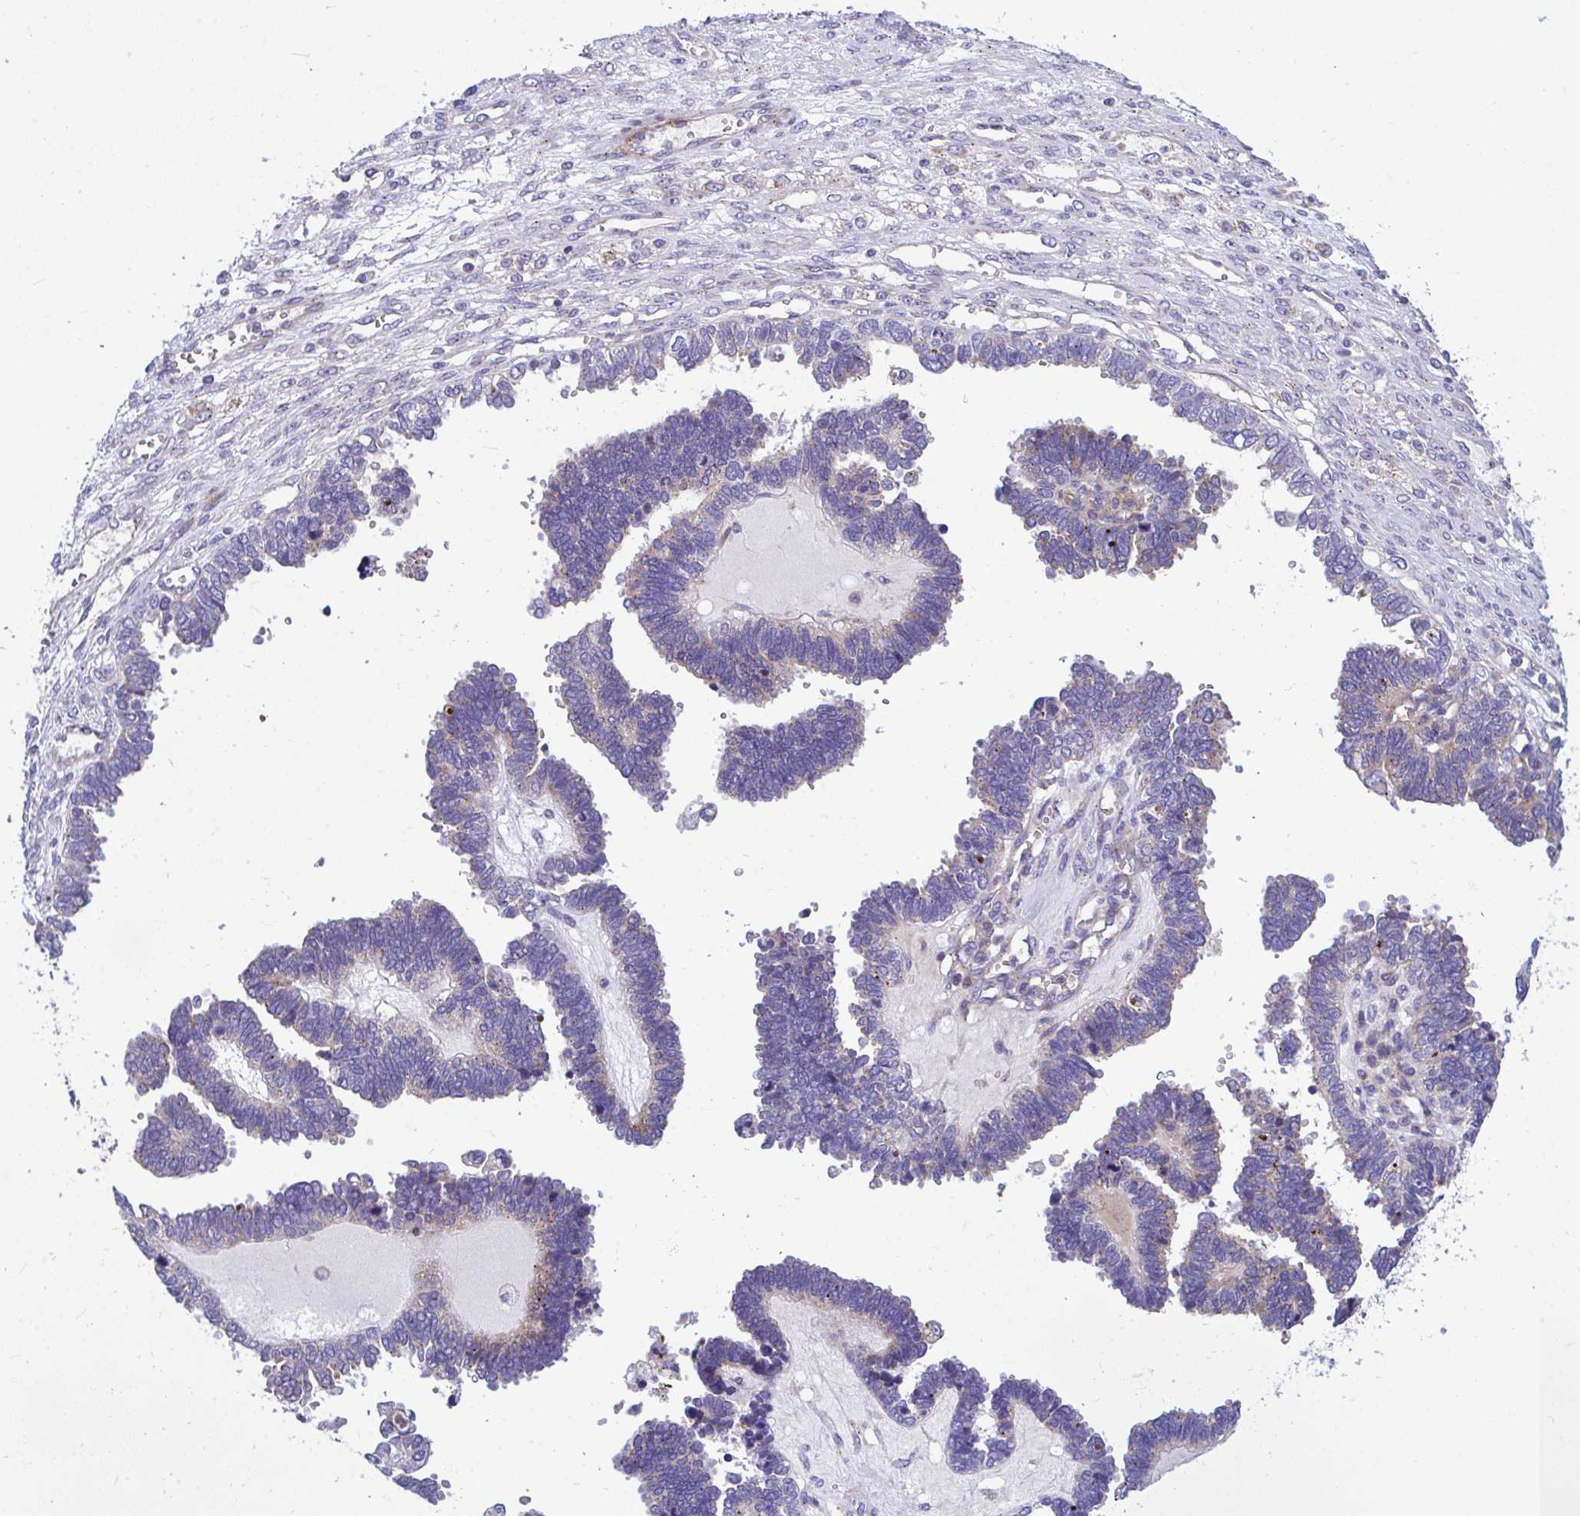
{"staining": {"intensity": "negative", "quantity": "none", "location": "none"}, "tissue": "ovarian cancer", "cell_type": "Tumor cells", "image_type": "cancer", "snomed": [{"axis": "morphology", "description": "Cystadenocarcinoma, serous, NOS"}, {"axis": "topography", "description": "Ovary"}], "caption": "IHC histopathology image of ovarian cancer stained for a protein (brown), which displays no expression in tumor cells.", "gene": "MRPS16", "patient": {"sex": "female", "age": 51}}